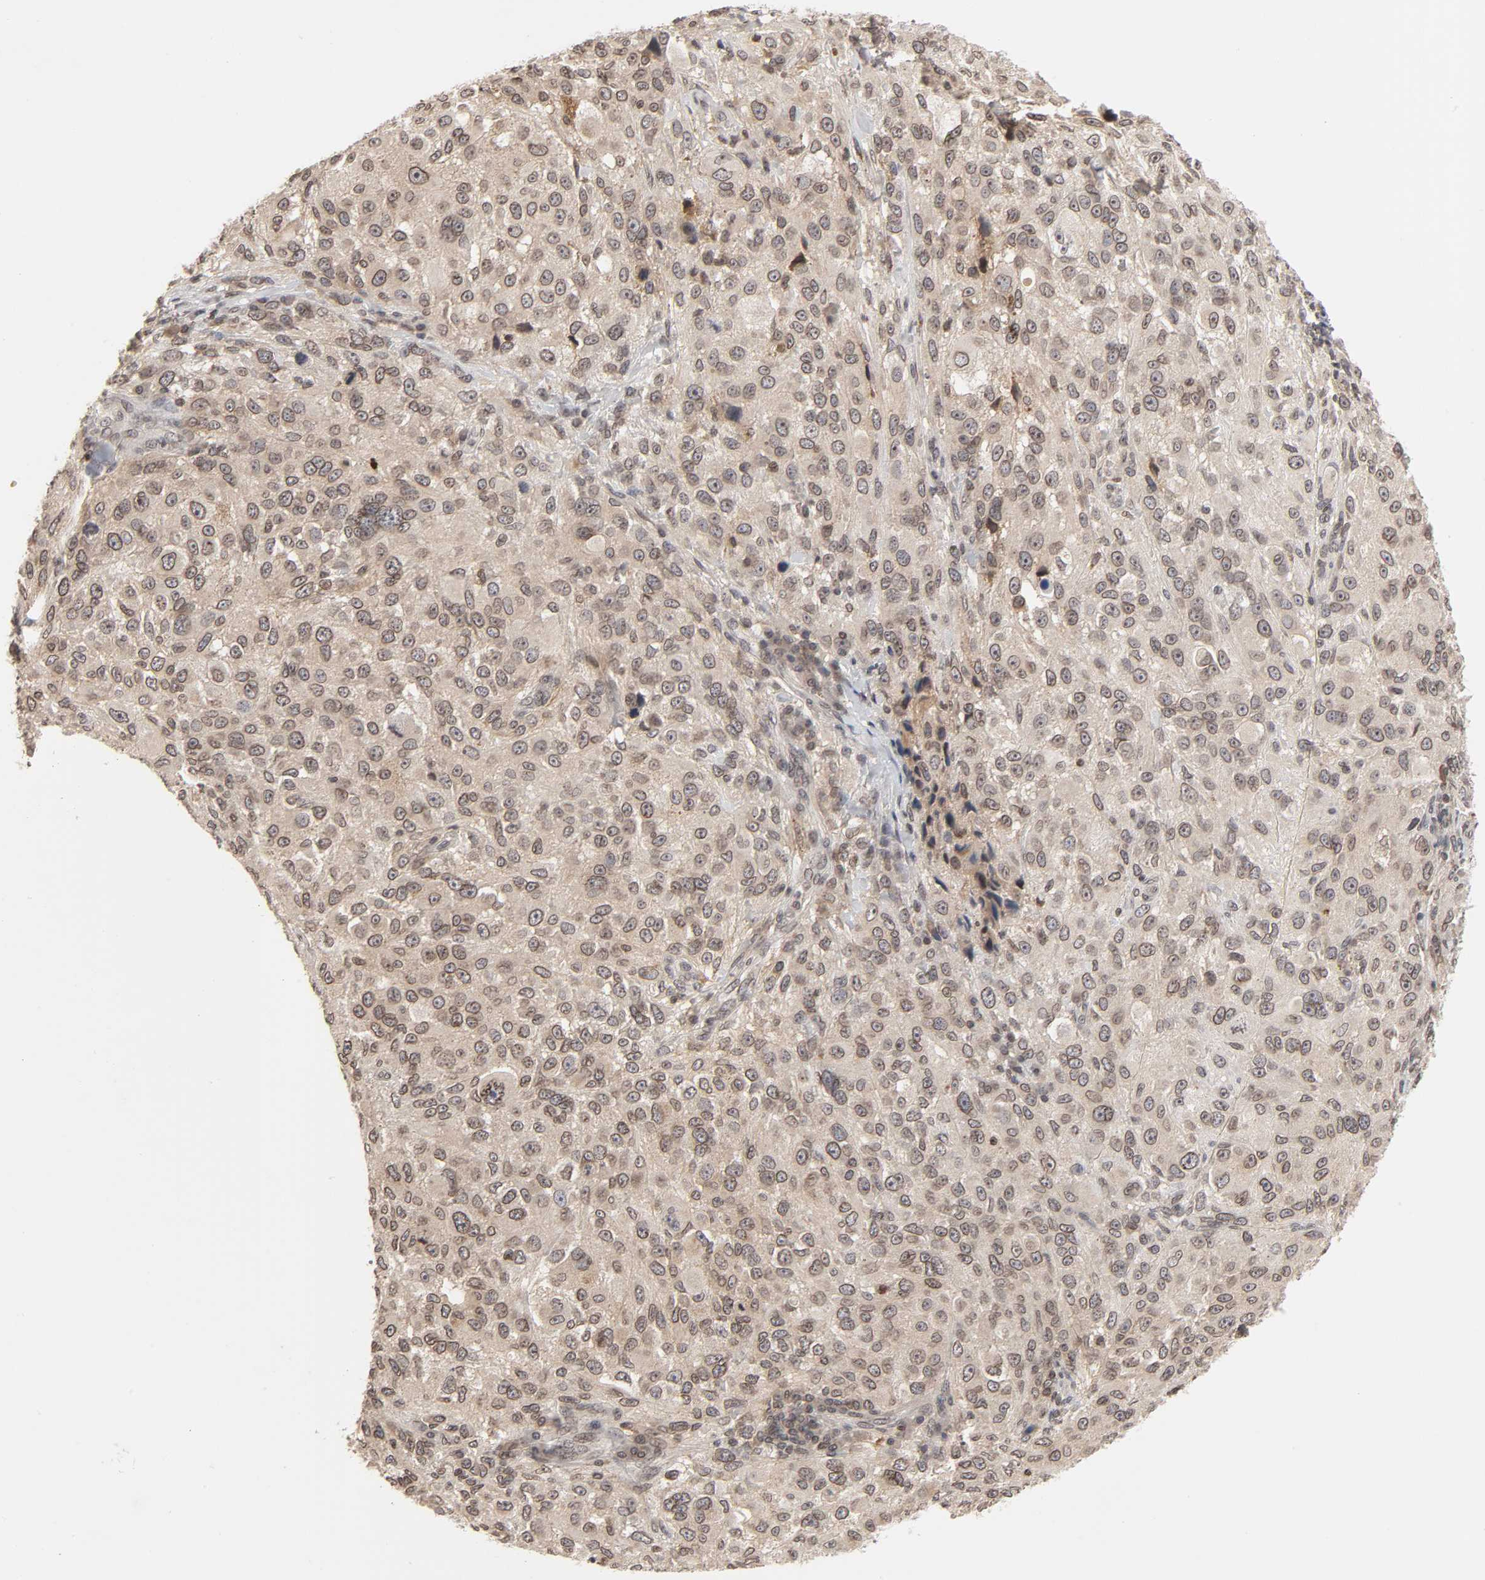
{"staining": {"intensity": "moderate", "quantity": ">75%", "location": "cytoplasmic/membranous,nuclear"}, "tissue": "melanoma", "cell_type": "Tumor cells", "image_type": "cancer", "snomed": [{"axis": "morphology", "description": "Necrosis, NOS"}, {"axis": "morphology", "description": "Malignant melanoma, NOS"}, {"axis": "topography", "description": "Skin"}], "caption": "A photomicrograph of human malignant melanoma stained for a protein shows moderate cytoplasmic/membranous and nuclear brown staining in tumor cells.", "gene": "CPN2", "patient": {"sex": "female", "age": 87}}